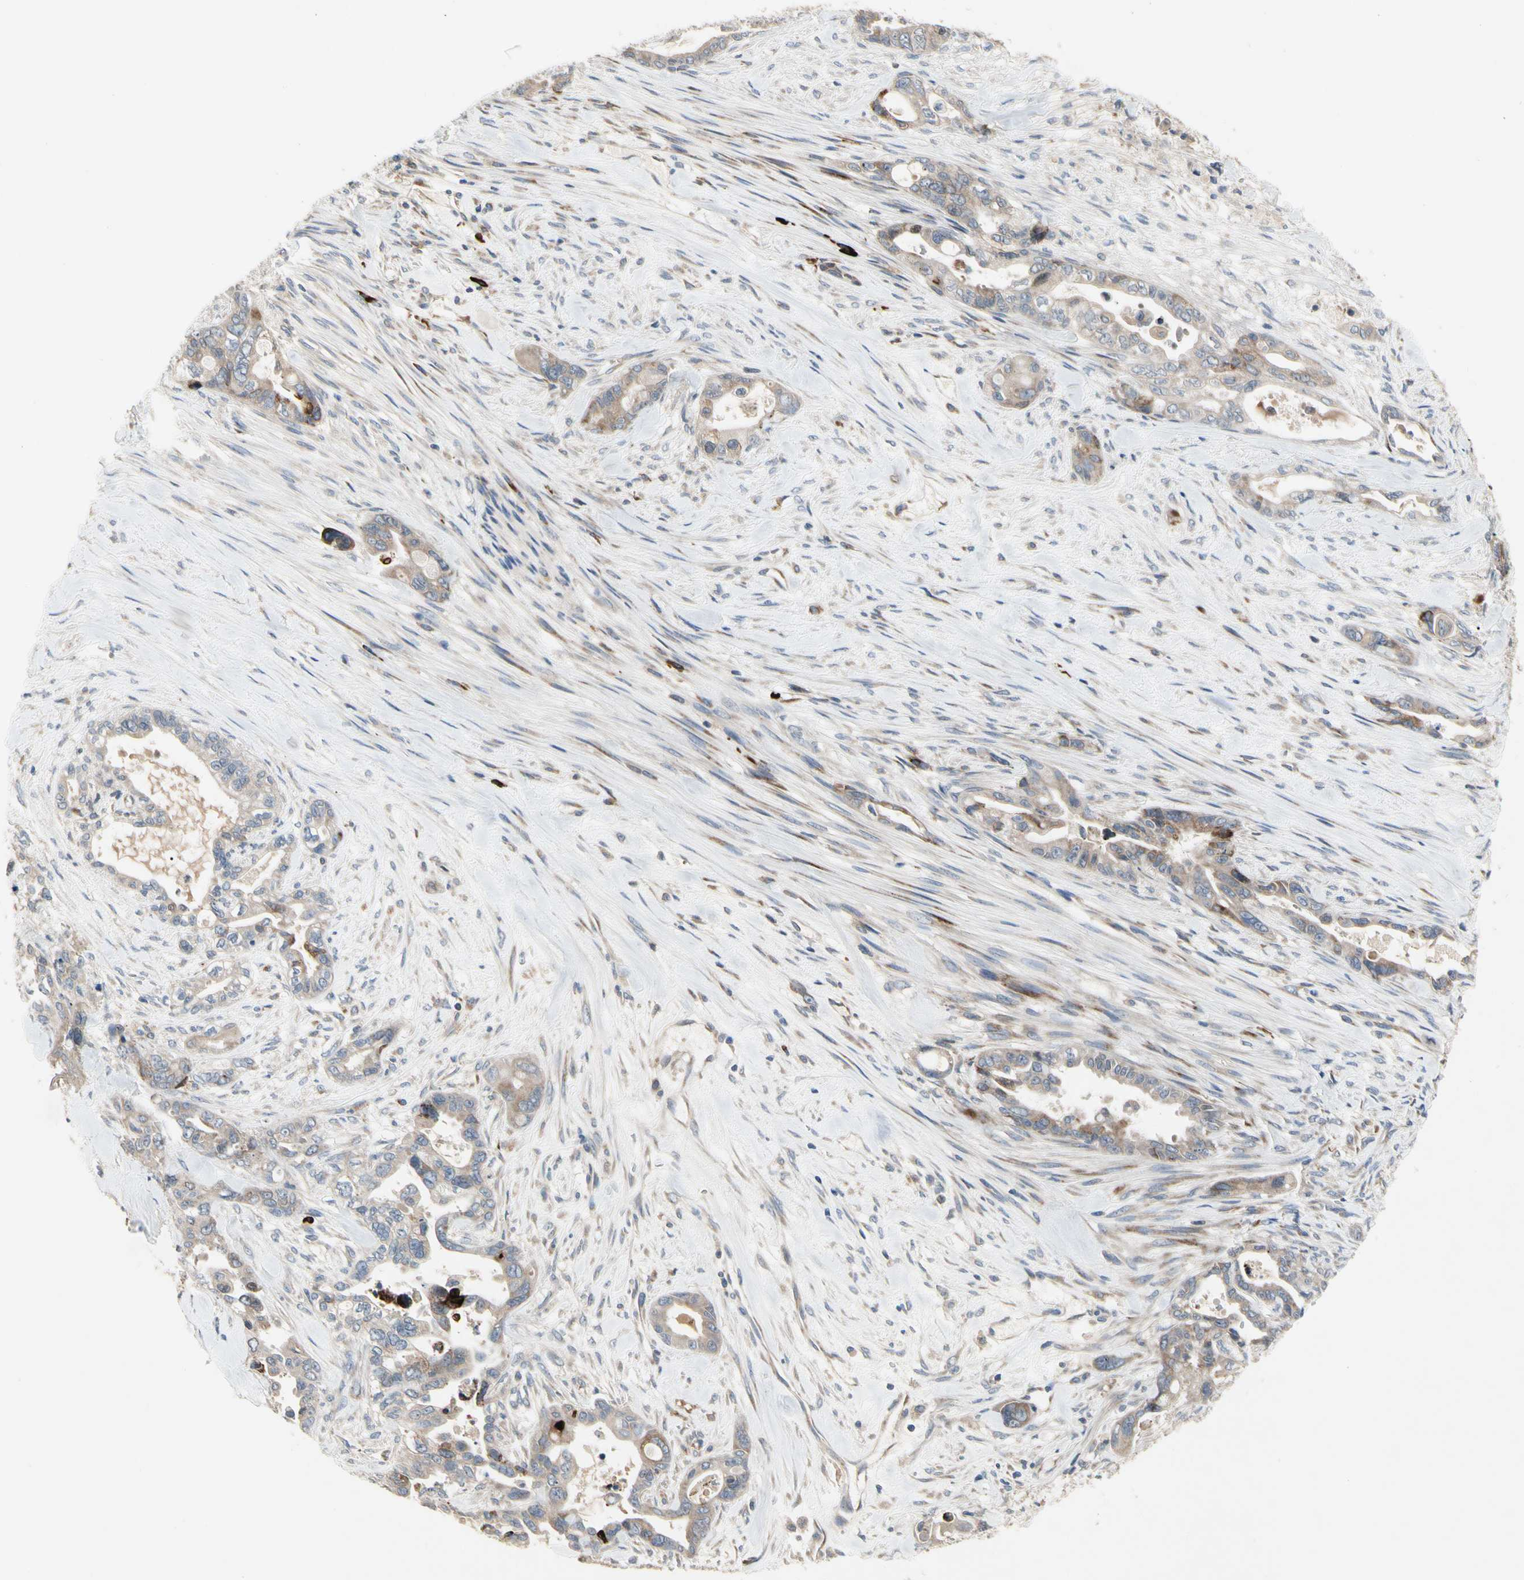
{"staining": {"intensity": "weak", "quantity": ">75%", "location": "cytoplasmic/membranous"}, "tissue": "pancreatic cancer", "cell_type": "Tumor cells", "image_type": "cancer", "snomed": [{"axis": "morphology", "description": "Adenocarcinoma, NOS"}, {"axis": "topography", "description": "Pancreas"}], "caption": "Tumor cells show weak cytoplasmic/membranous positivity in about >75% of cells in adenocarcinoma (pancreatic). Nuclei are stained in blue.", "gene": "MMEL1", "patient": {"sex": "male", "age": 70}}